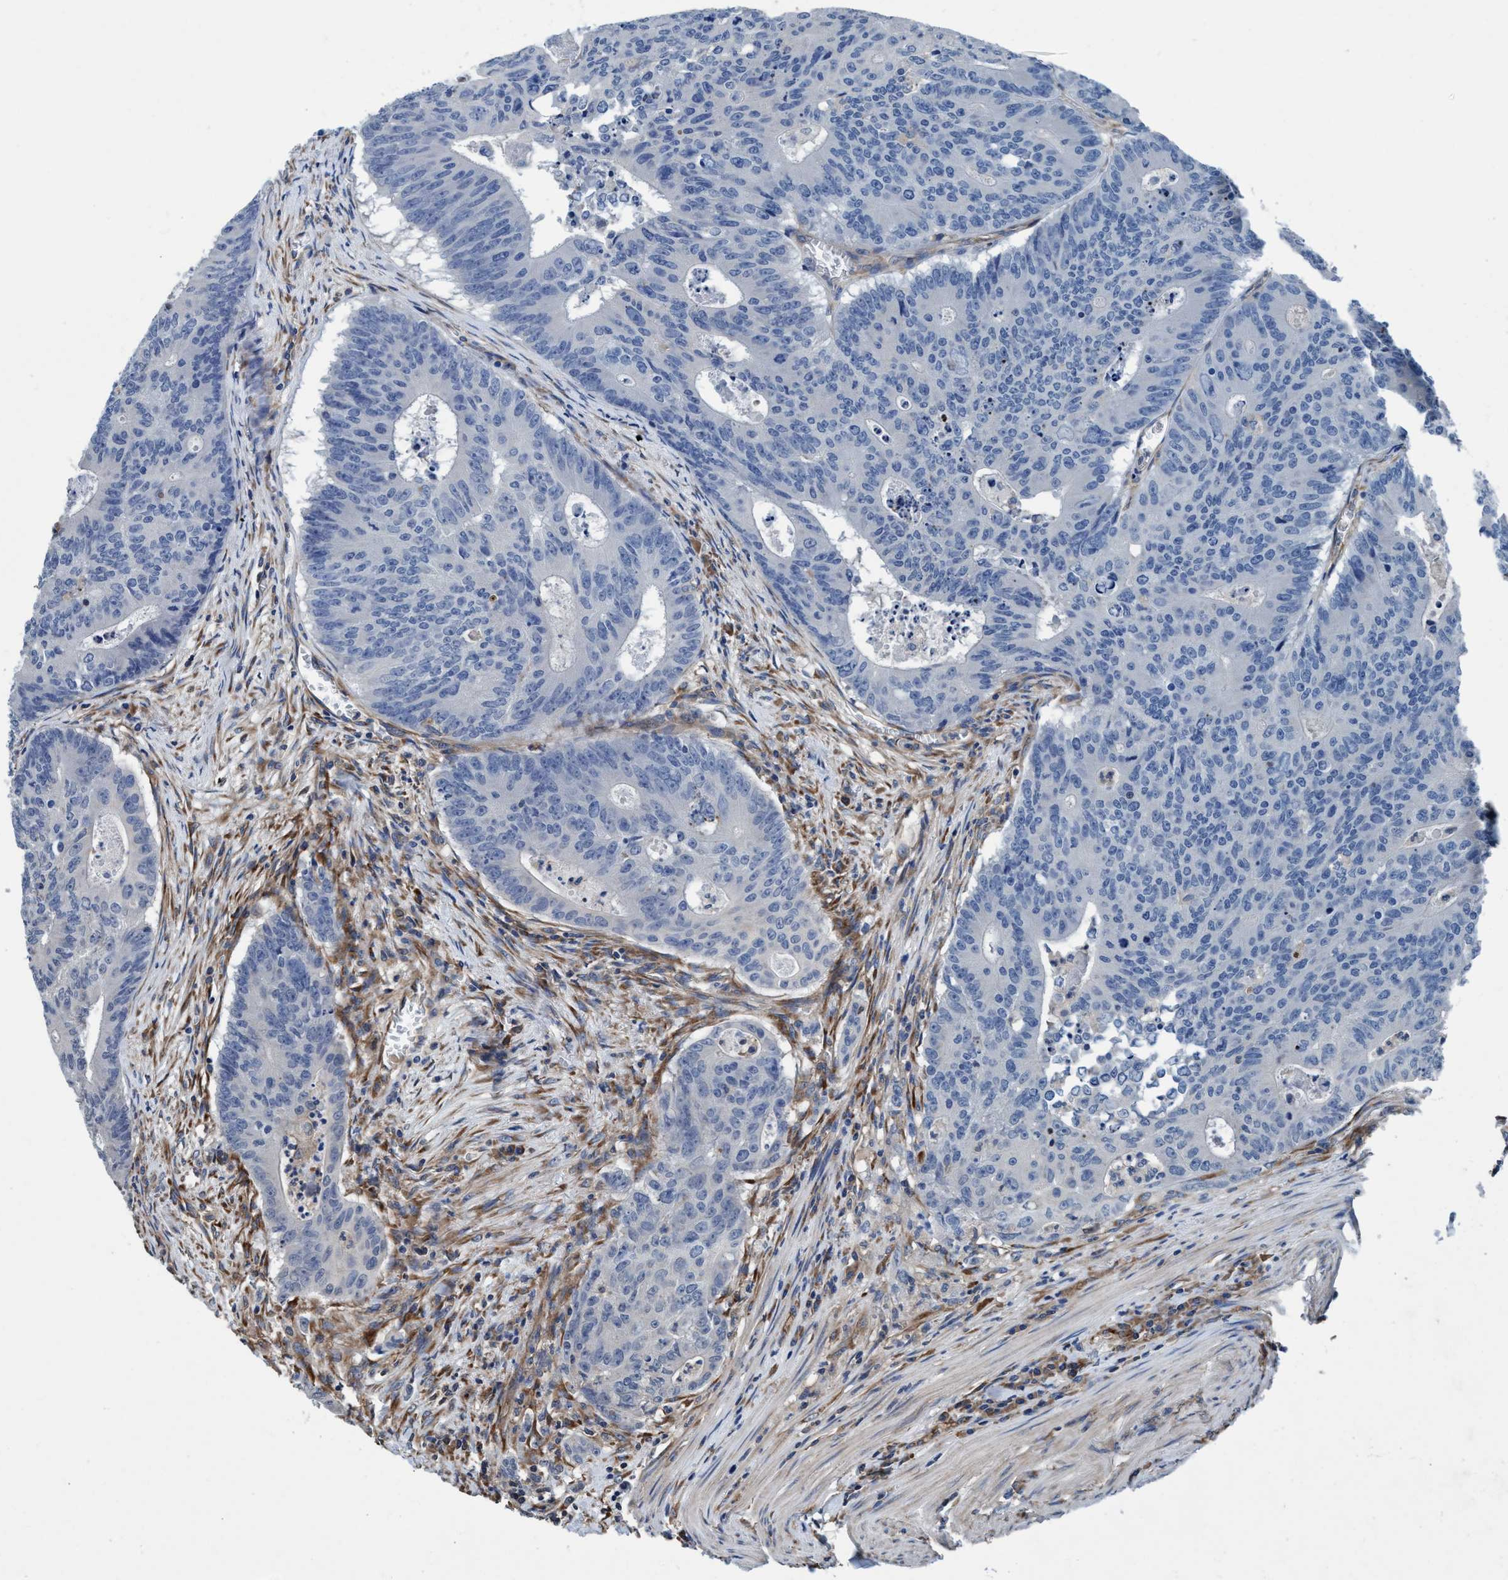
{"staining": {"intensity": "negative", "quantity": "none", "location": "none"}, "tissue": "colorectal cancer", "cell_type": "Tumor cells", "image_type": "cancer", "snomed": [{"axis": "morphology", "description": "Adenocarcinoma, NOS"}, {"axis": "topography", "description": "Colon"}], "caption": "Immunohistochemistry image of adenocarcinoma (colorectal) stained for a protein (brown), which displays no positivity in tumor cells.", "gene": "ENDOG", "patient": {"sex": "male", "age": 87}}